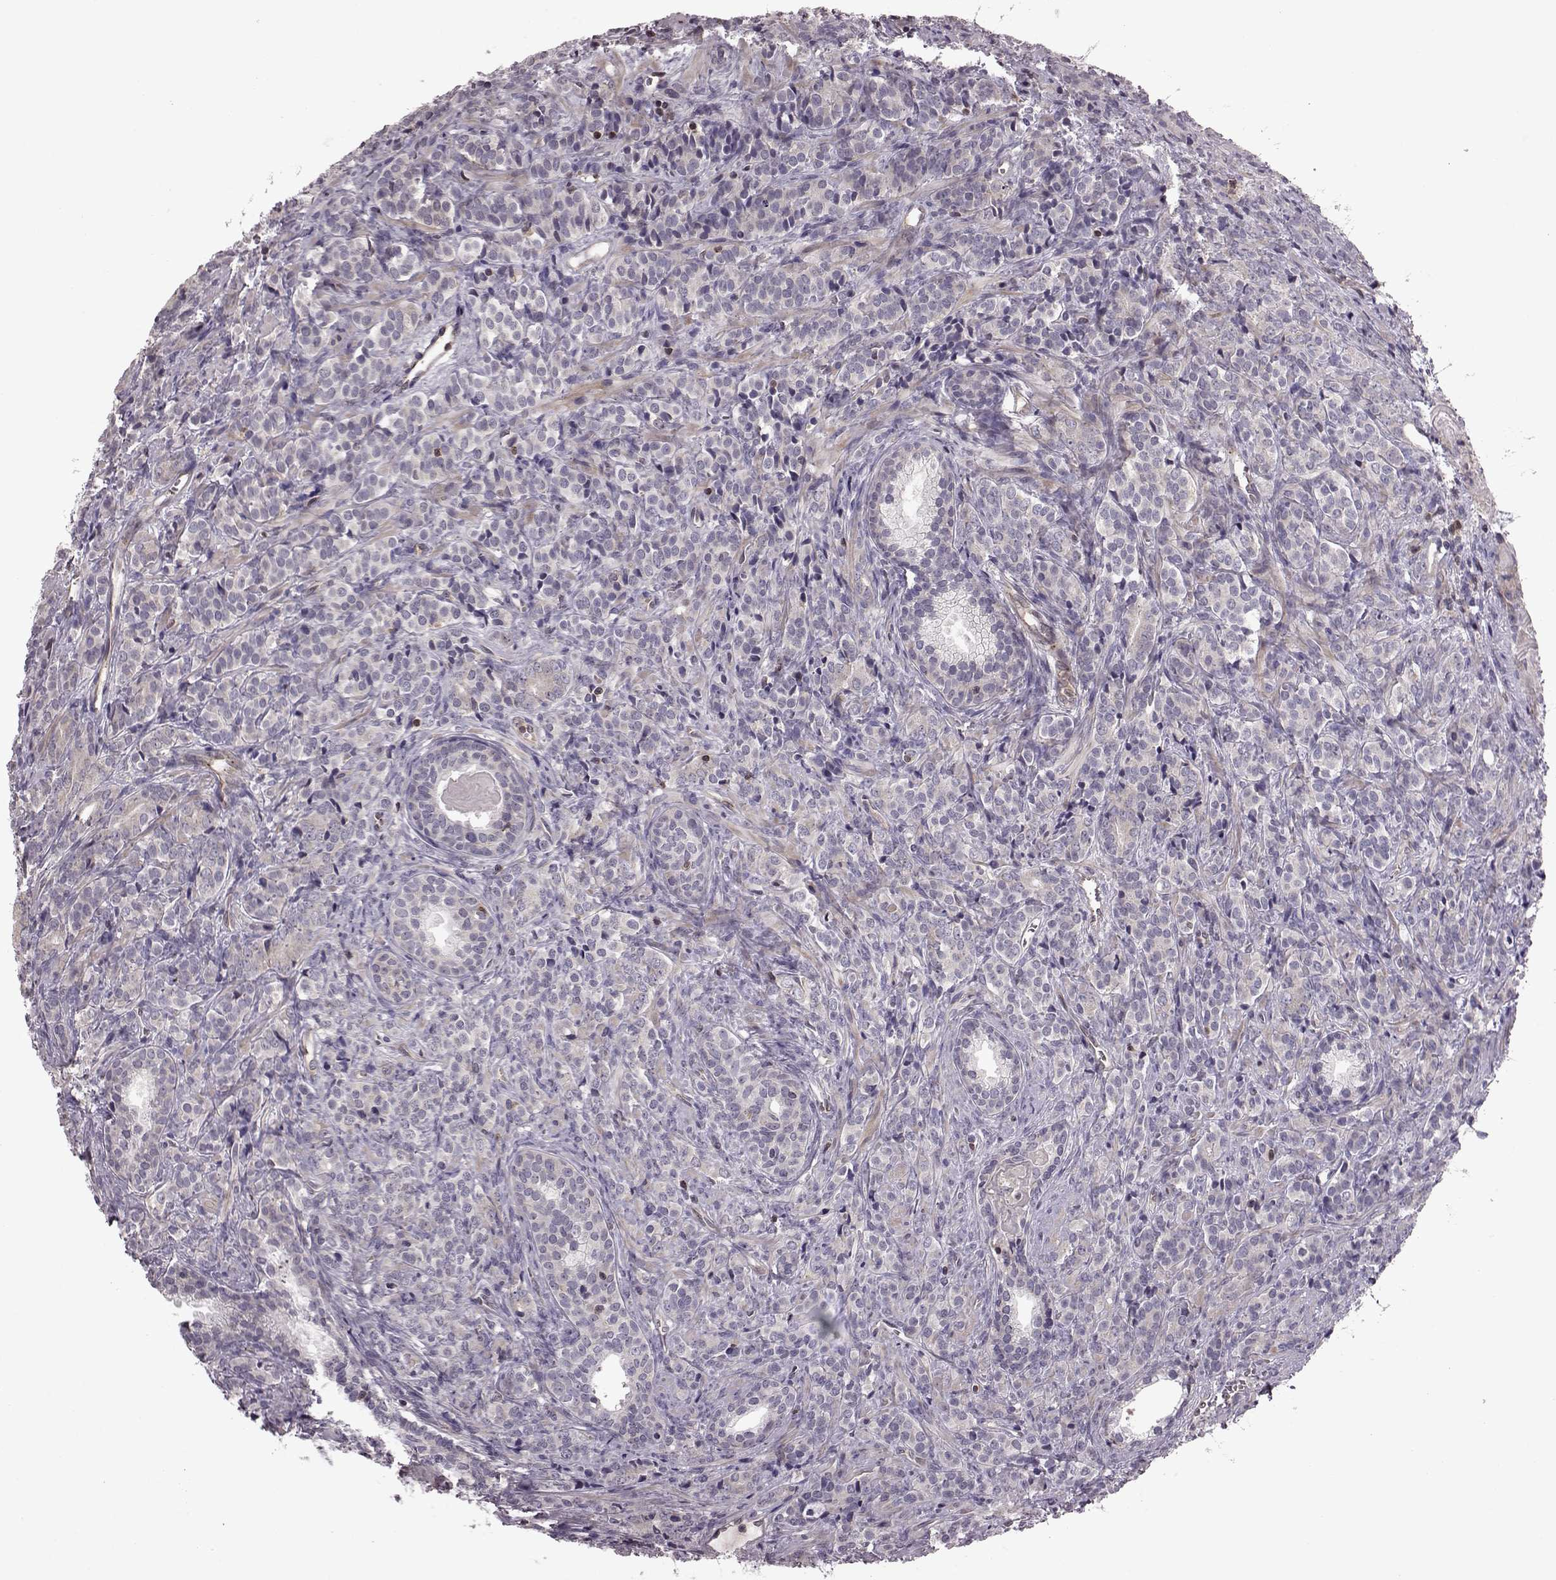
{"staining": {"intensity": "negative", "quantity": "none", "location": "none"}, "tissue": "prostate cancer", "cell_type": "Tumor cells", "image_type": "cancer", "snomed": [{"axis": "morphology", "description": "Adenocarcinoma, High grade"}, {"axis": "topography", "description": "Prostate"}], "caption": "Protein analysis of prostate cancer demonstrates no significant staining in tumor cells.", "gene": "CDC42SE1", "patient": {"sex": "male", "age": 84}}